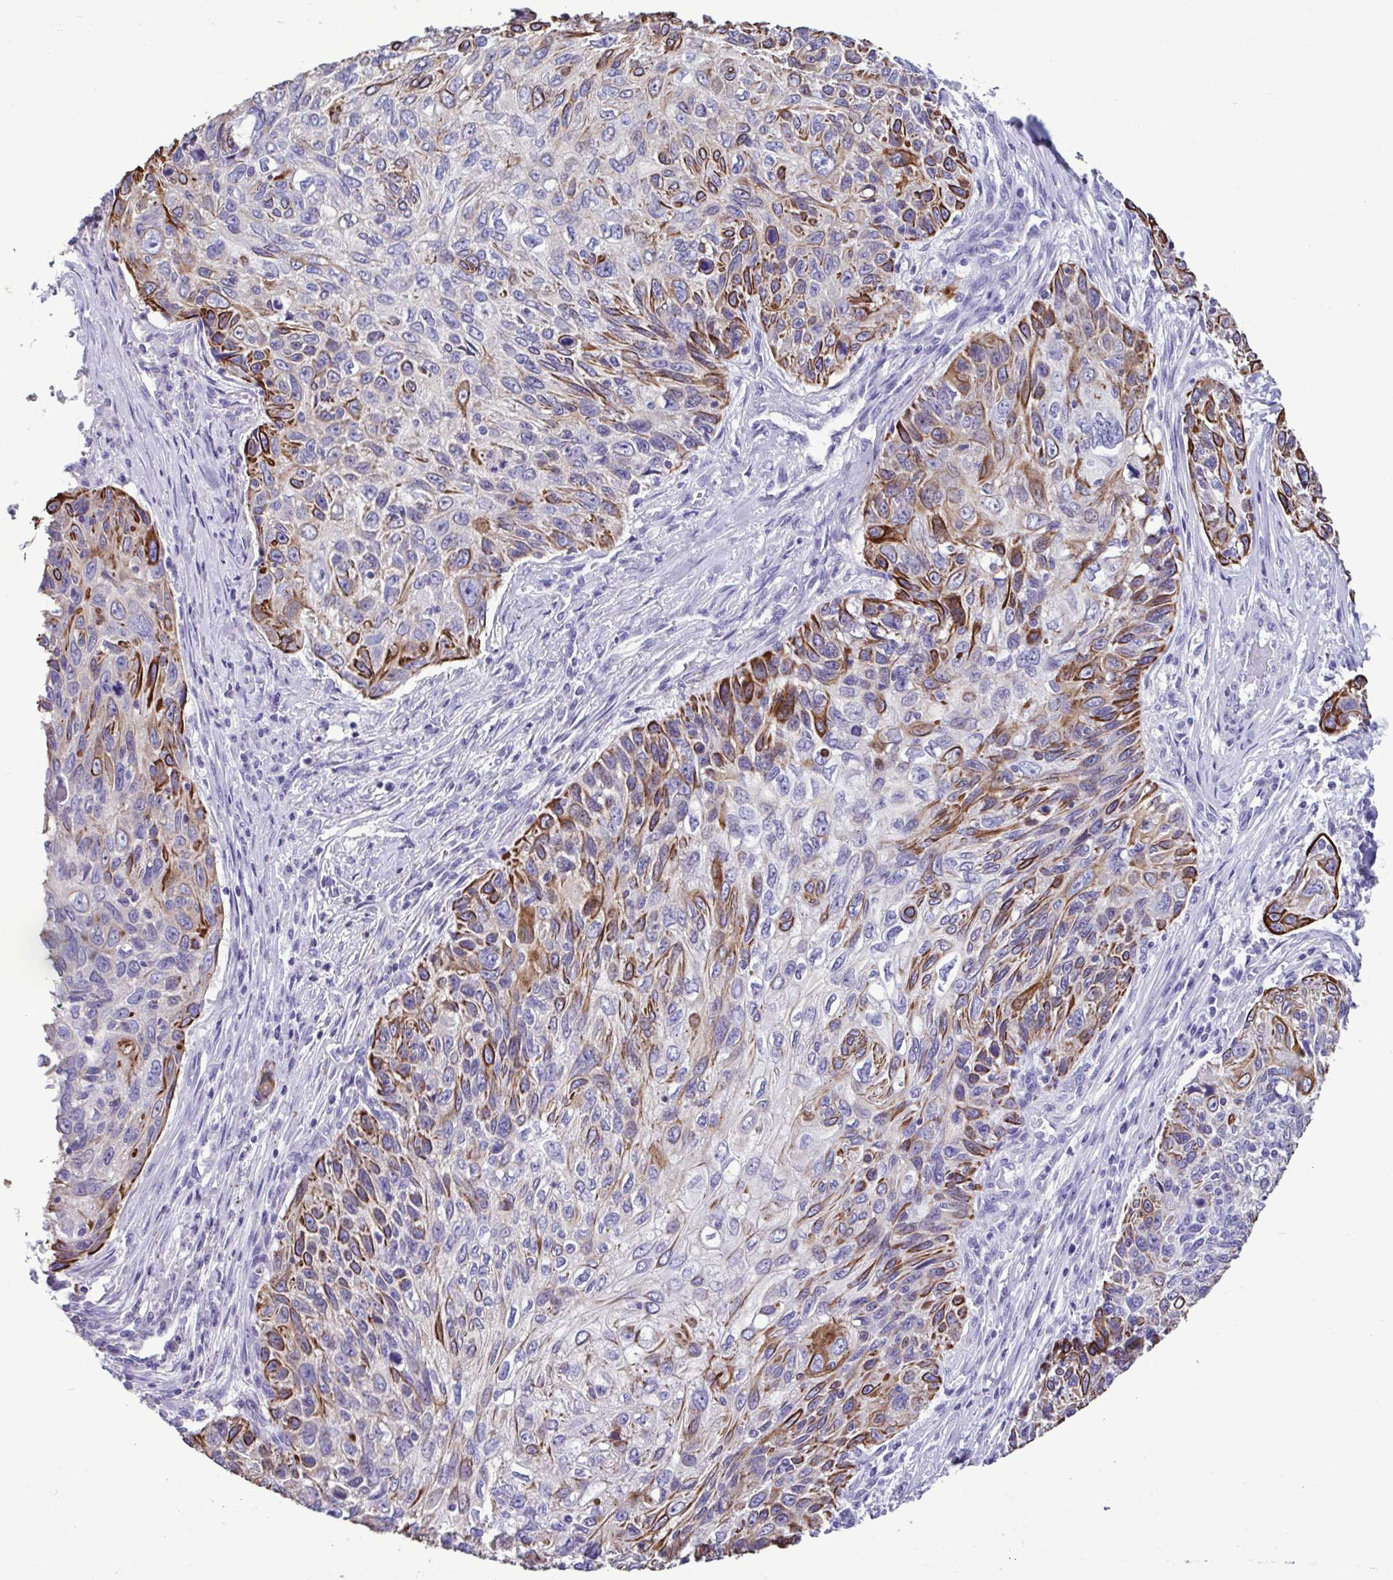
{"staining": {"intensity": "strong", "quantity": "<25%", "location": "cytoplasmic/membranous"}, "tissue": "skin cancer", "cell_type": "Tumor cells", "image_type": "cancer", "snomed": [{"axis": "morphology", "description": "Squamous cell carcinoma, NOS"}, {"axis": "topography", "description": "Skin"}], "caption": "Brown immunohistochemical staining in skin cancer (squamous cell carcinoma) shows strong cytoplasmic/membranous staining in about <25% of tumor cells.", "gene": "PLA2G4E", "patient": {"sex": "male", "age": 92}}